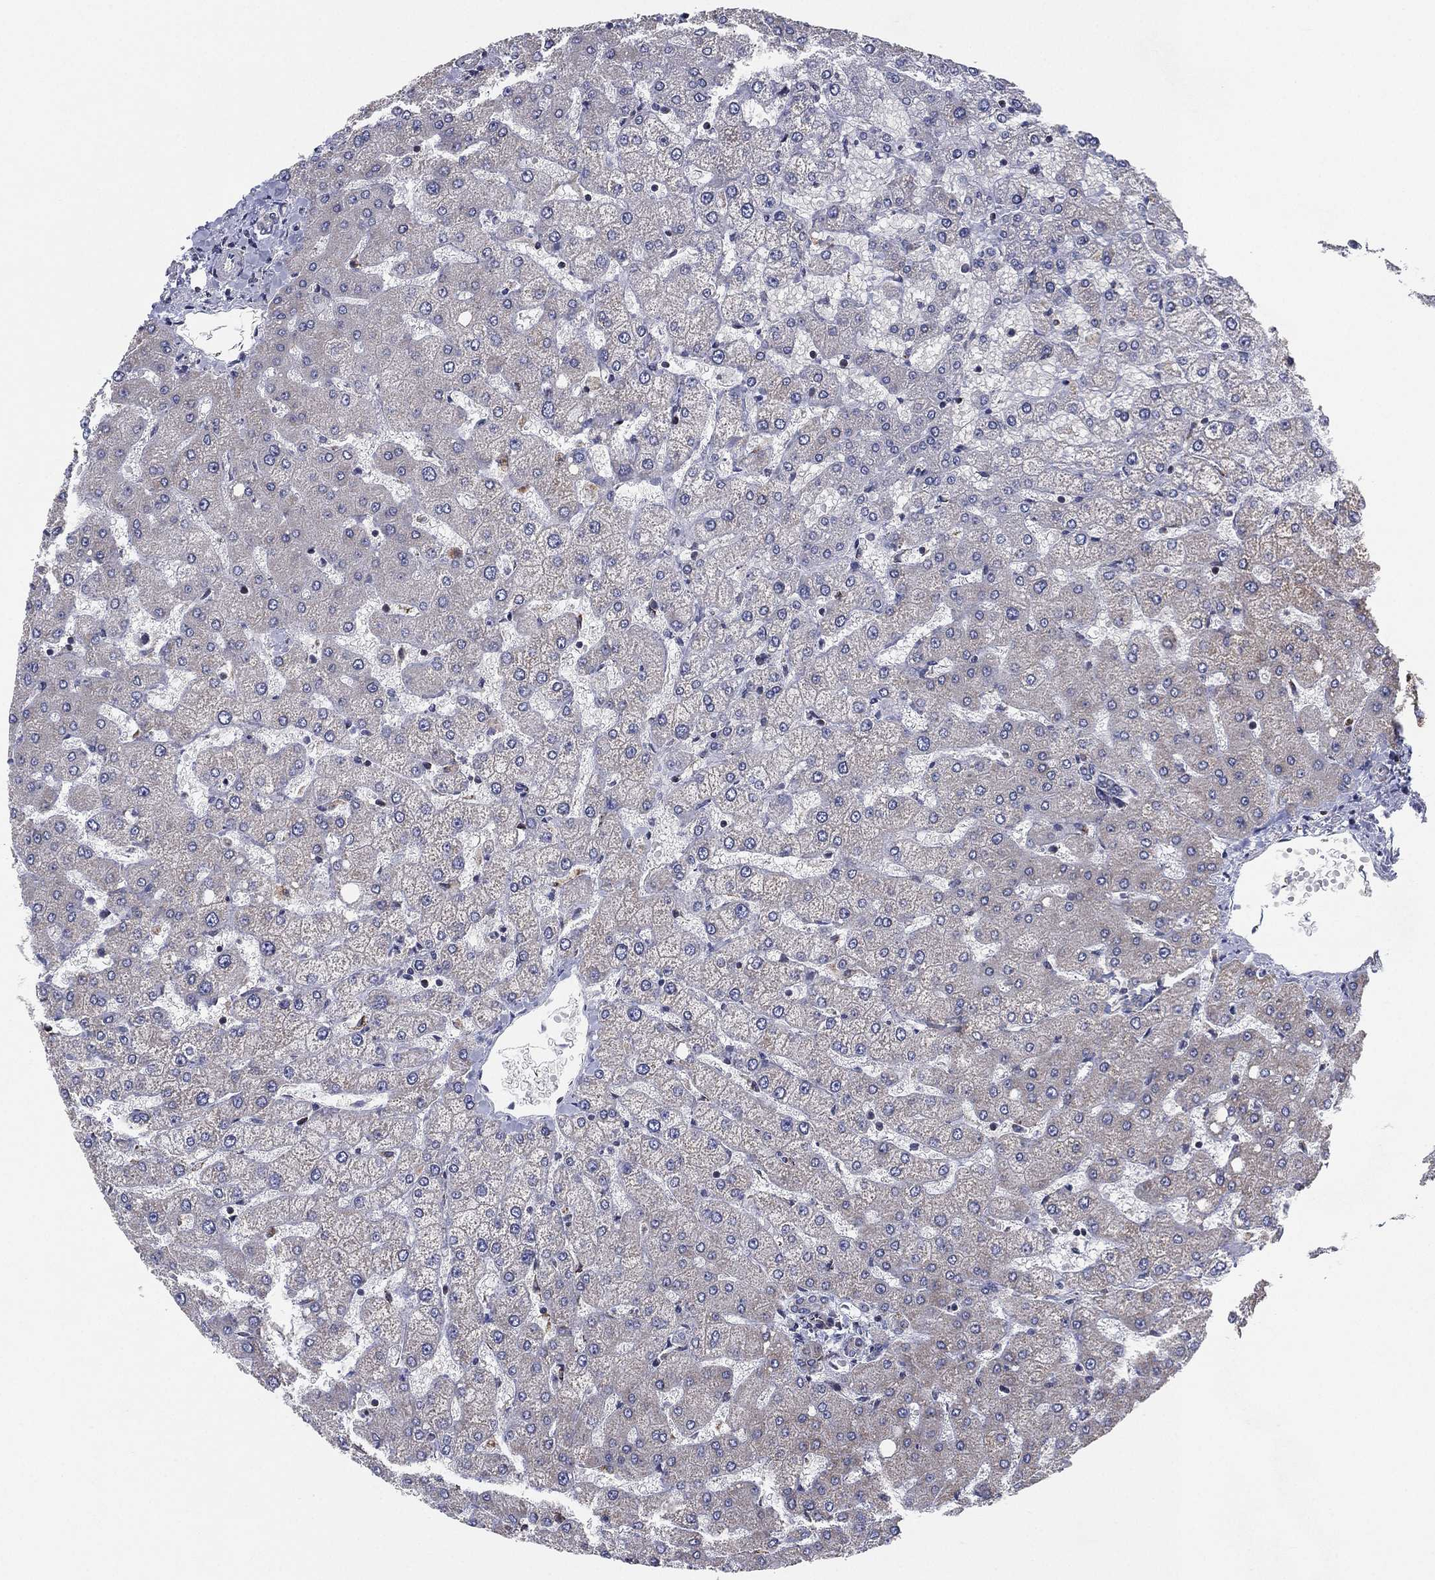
{"staining": {"intensity": "negative", "quantity": "none", "location": "none"}, "tissue": "liver", "cell_type": "Cholangiocytes", "image_type": "normal", "snomed": [{"axis": "morphology", "description": "Normal tissue, NOS"}, {"axis": "topography", "description": "Liver"}], "caption": "This micrograph is of normal liver stained with immunohistochemistry to label a protein in brown with the nuclei are counter-stained blue. There is no staining in cholangiocytes.", "gene": "PSMG4", "patient": {"sex": "female", "age": 54}}